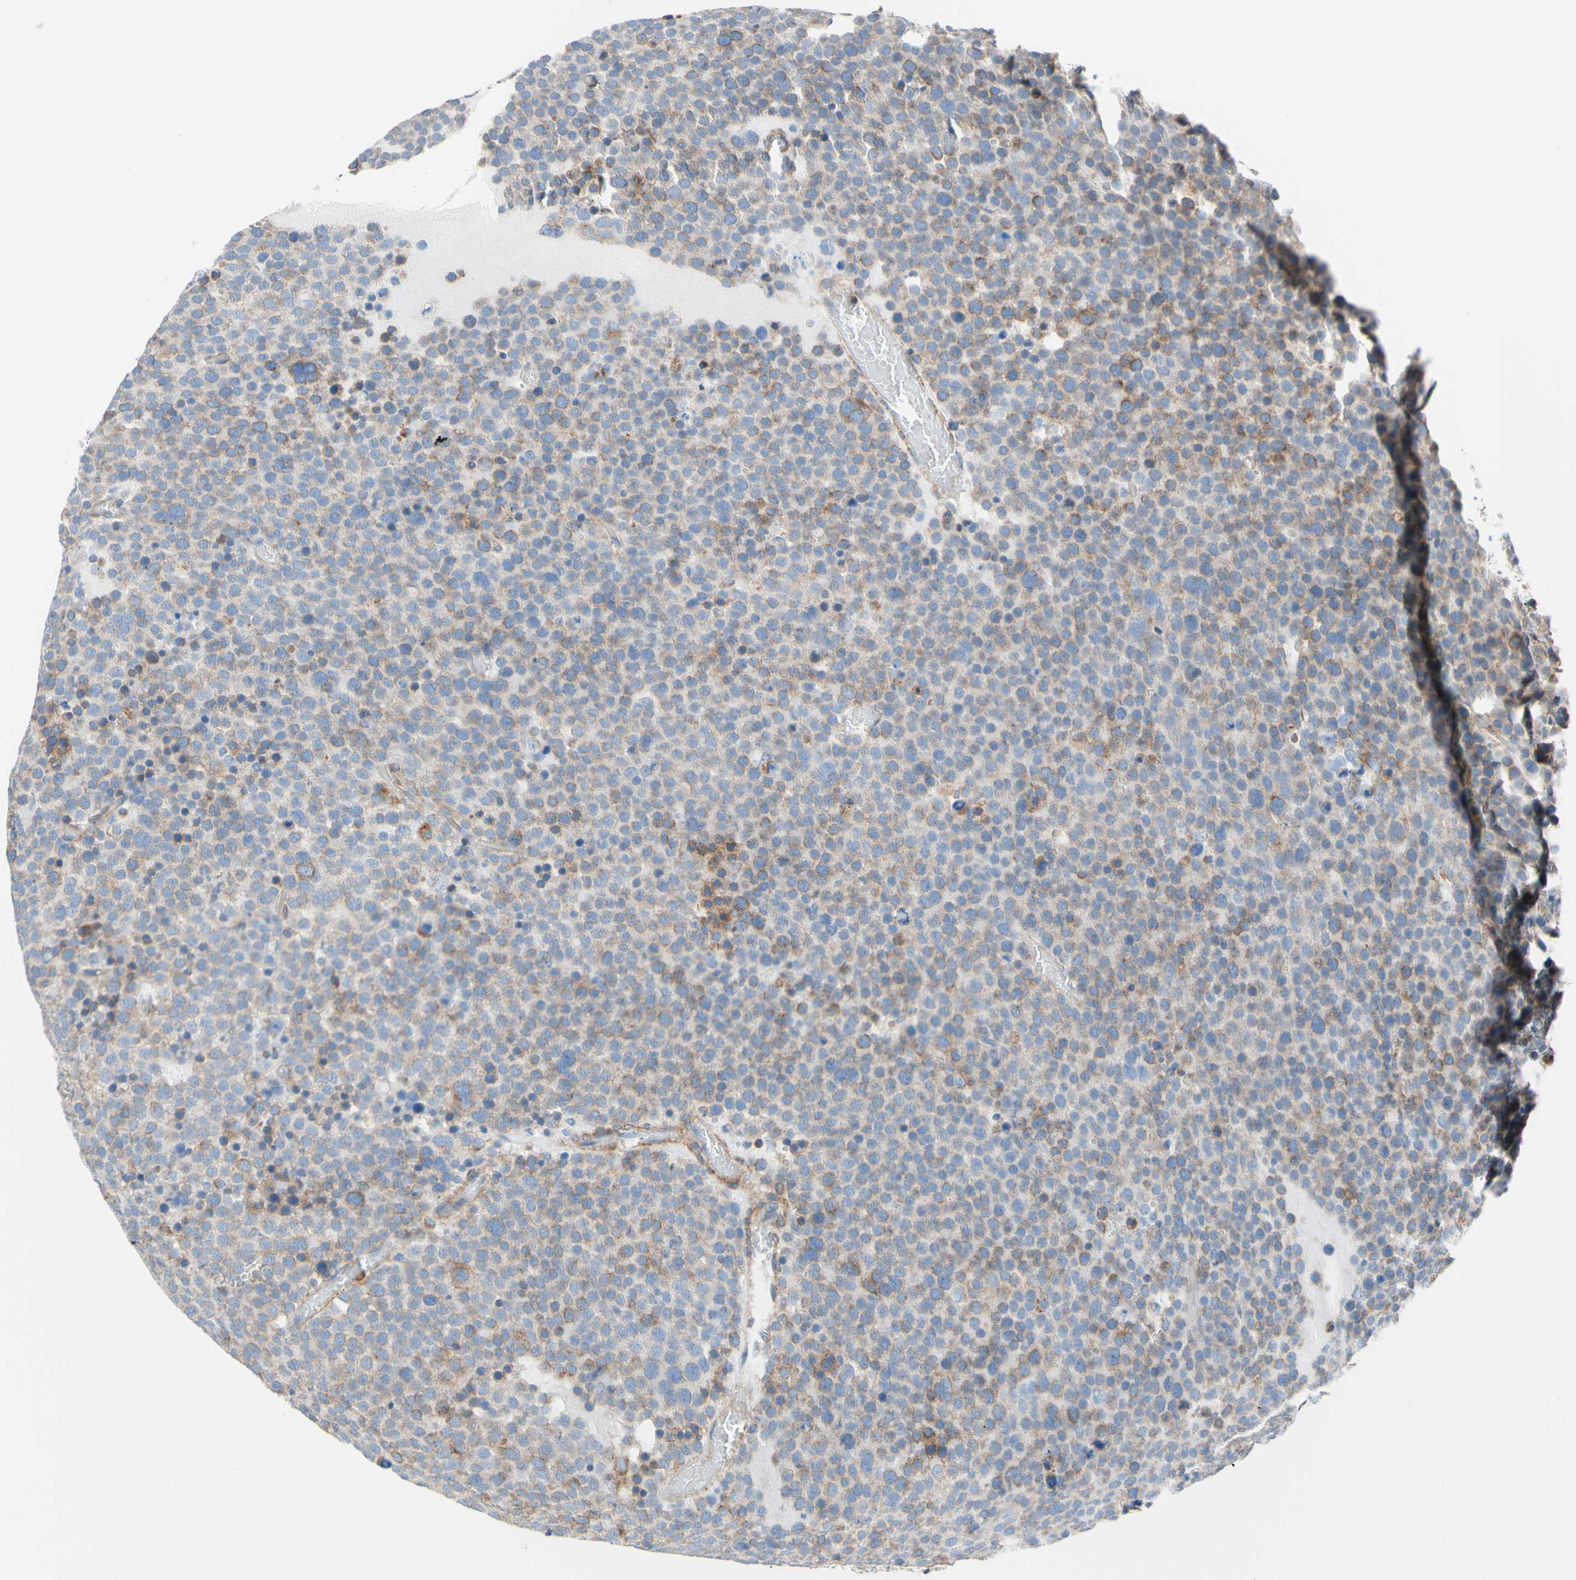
{"staining": {"intensity": "weak", "quantity": "<25%", "location": "cytoplasmic/membranous"}, "tissue": "testis cancer", "cell_type": "Tumor cells", "image_type": "cancer", "snomed": [{"axis": "morphology", "description": "Seminoma, NOS"}, {"axis": "topography", "description": "Testis"}], "caption": "Testis seminoma was stained to show a protein in brown. There is no significant expression in tumor cells. Brightfield microscopy of IHC stained with DAB (brown) and hematoxylin (blue), captured at high magnification.", "gene": "RETREG2", "patient": {"sex": "male", "age": 71}}